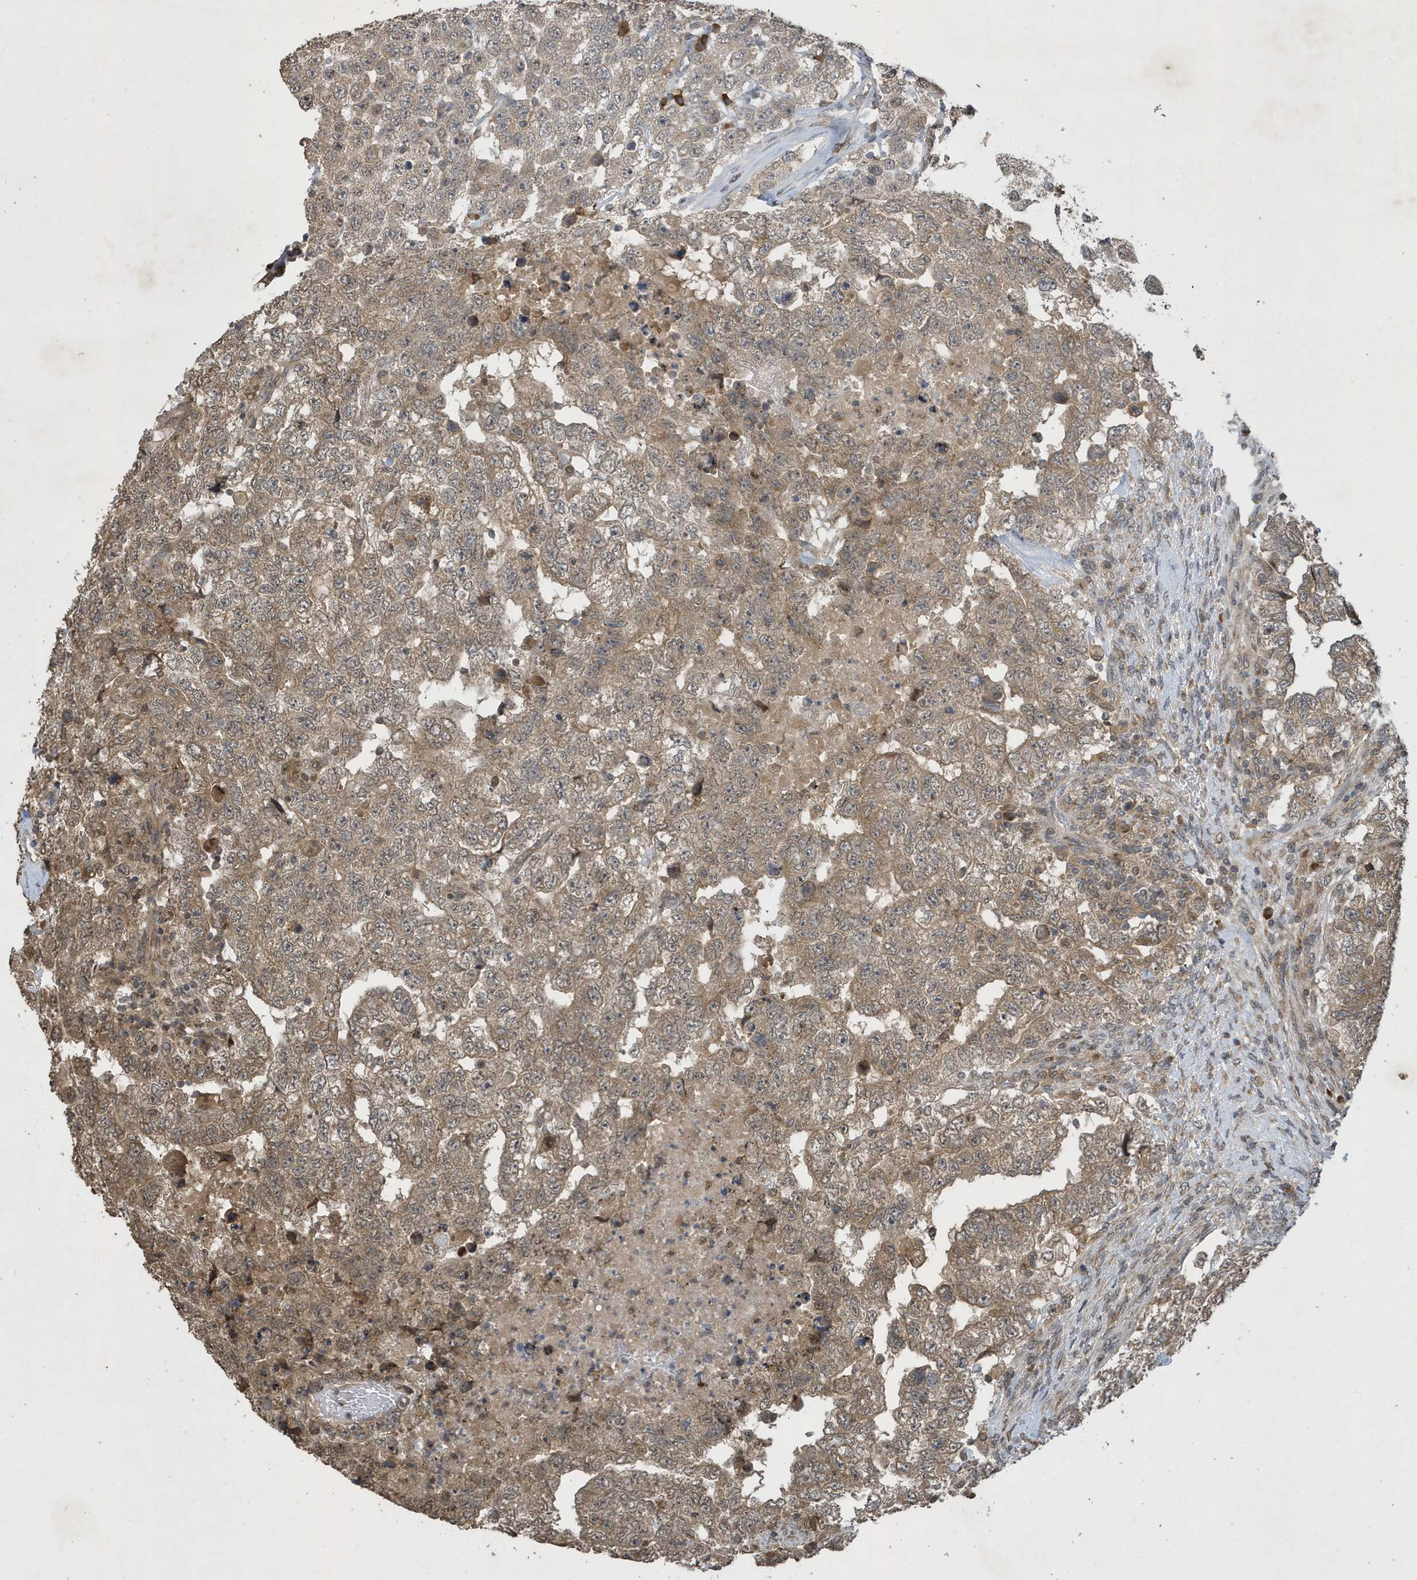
{"staining": {"intensity": "moderate", "quantity": ">75%", "location": "cytoplasmic/membranous"}, "tissue": "testis cancer", "cell_type": "Tumor cells", "image_type": "cancer", "snomed": [{"axis": "morphology", "description": "Carcinoma, Embryonal, NOS"}, {"axis": "topography", "description": "Testis"}], "caption": "Moderate cytoplasmic/membranous expression for a protein is seen in approximately >75% of tumor cells of testis embryonal carcinoma using IHC.", "gene": "STX10", "patient": {"sex": "male", "age": 36}}